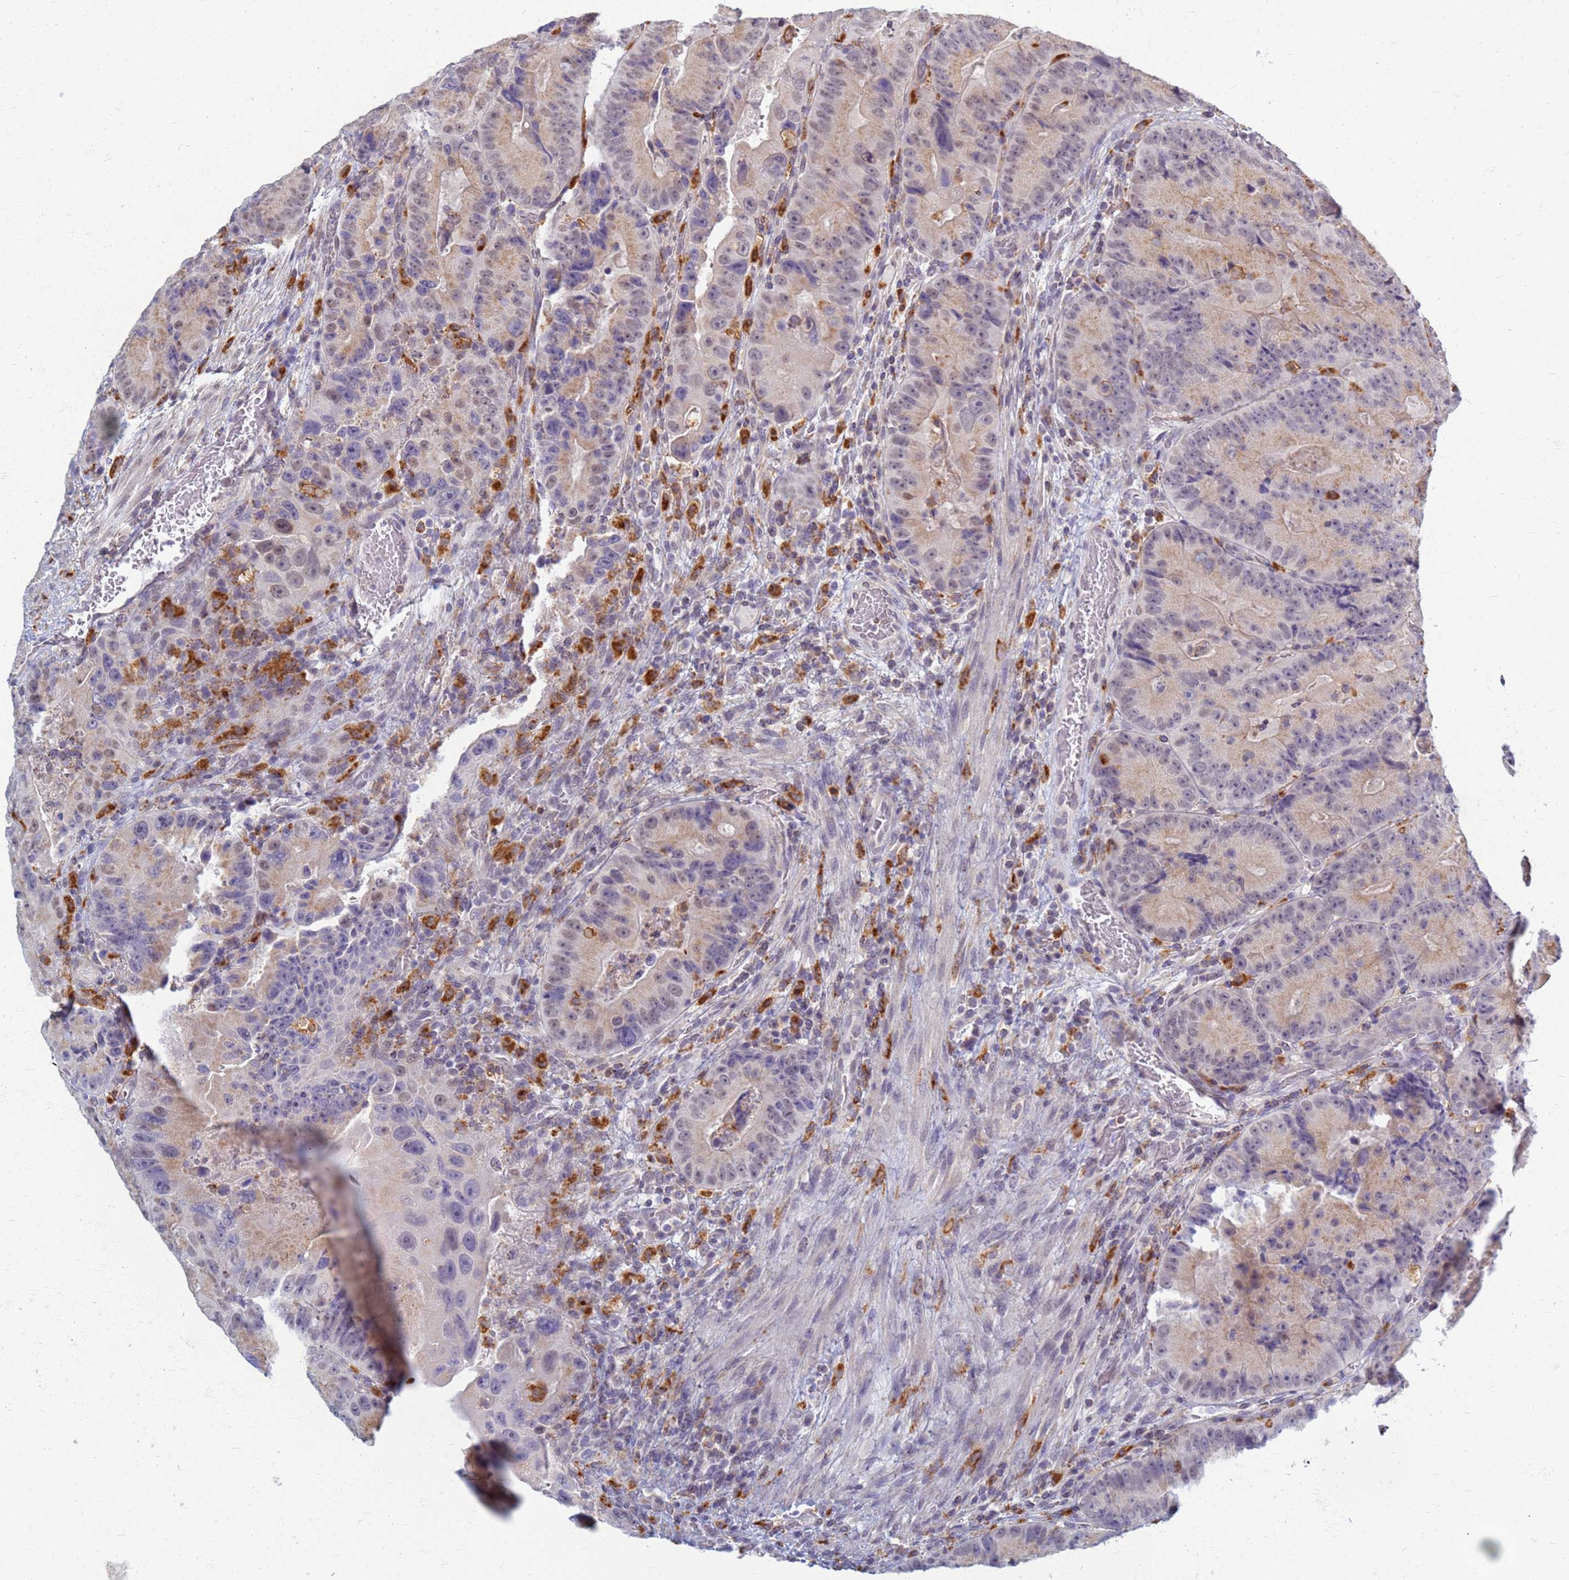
{"staining": {"intensity": "moderate", "quantity": "<25%", "location": "cytoplasmic/membranous"}, "tissue": "colorectal cancer", "cell_type": "Tumor cells", "image_type": "cancer", "snomed": [{"axis": "morphology", "description": "Adenocarcinoma, NOS"}, {"axis": "topography", "description": "Colon"}], "caption": "This is an image of immunohistochemistry (IHC) staining of adenocarcinoma (colorectal), which shows moderate staining in the cytoplasmic/membranous of tumor cells.", "gene": "ATP6V1E1", "patient": {"sex": "female", "age": 86}}